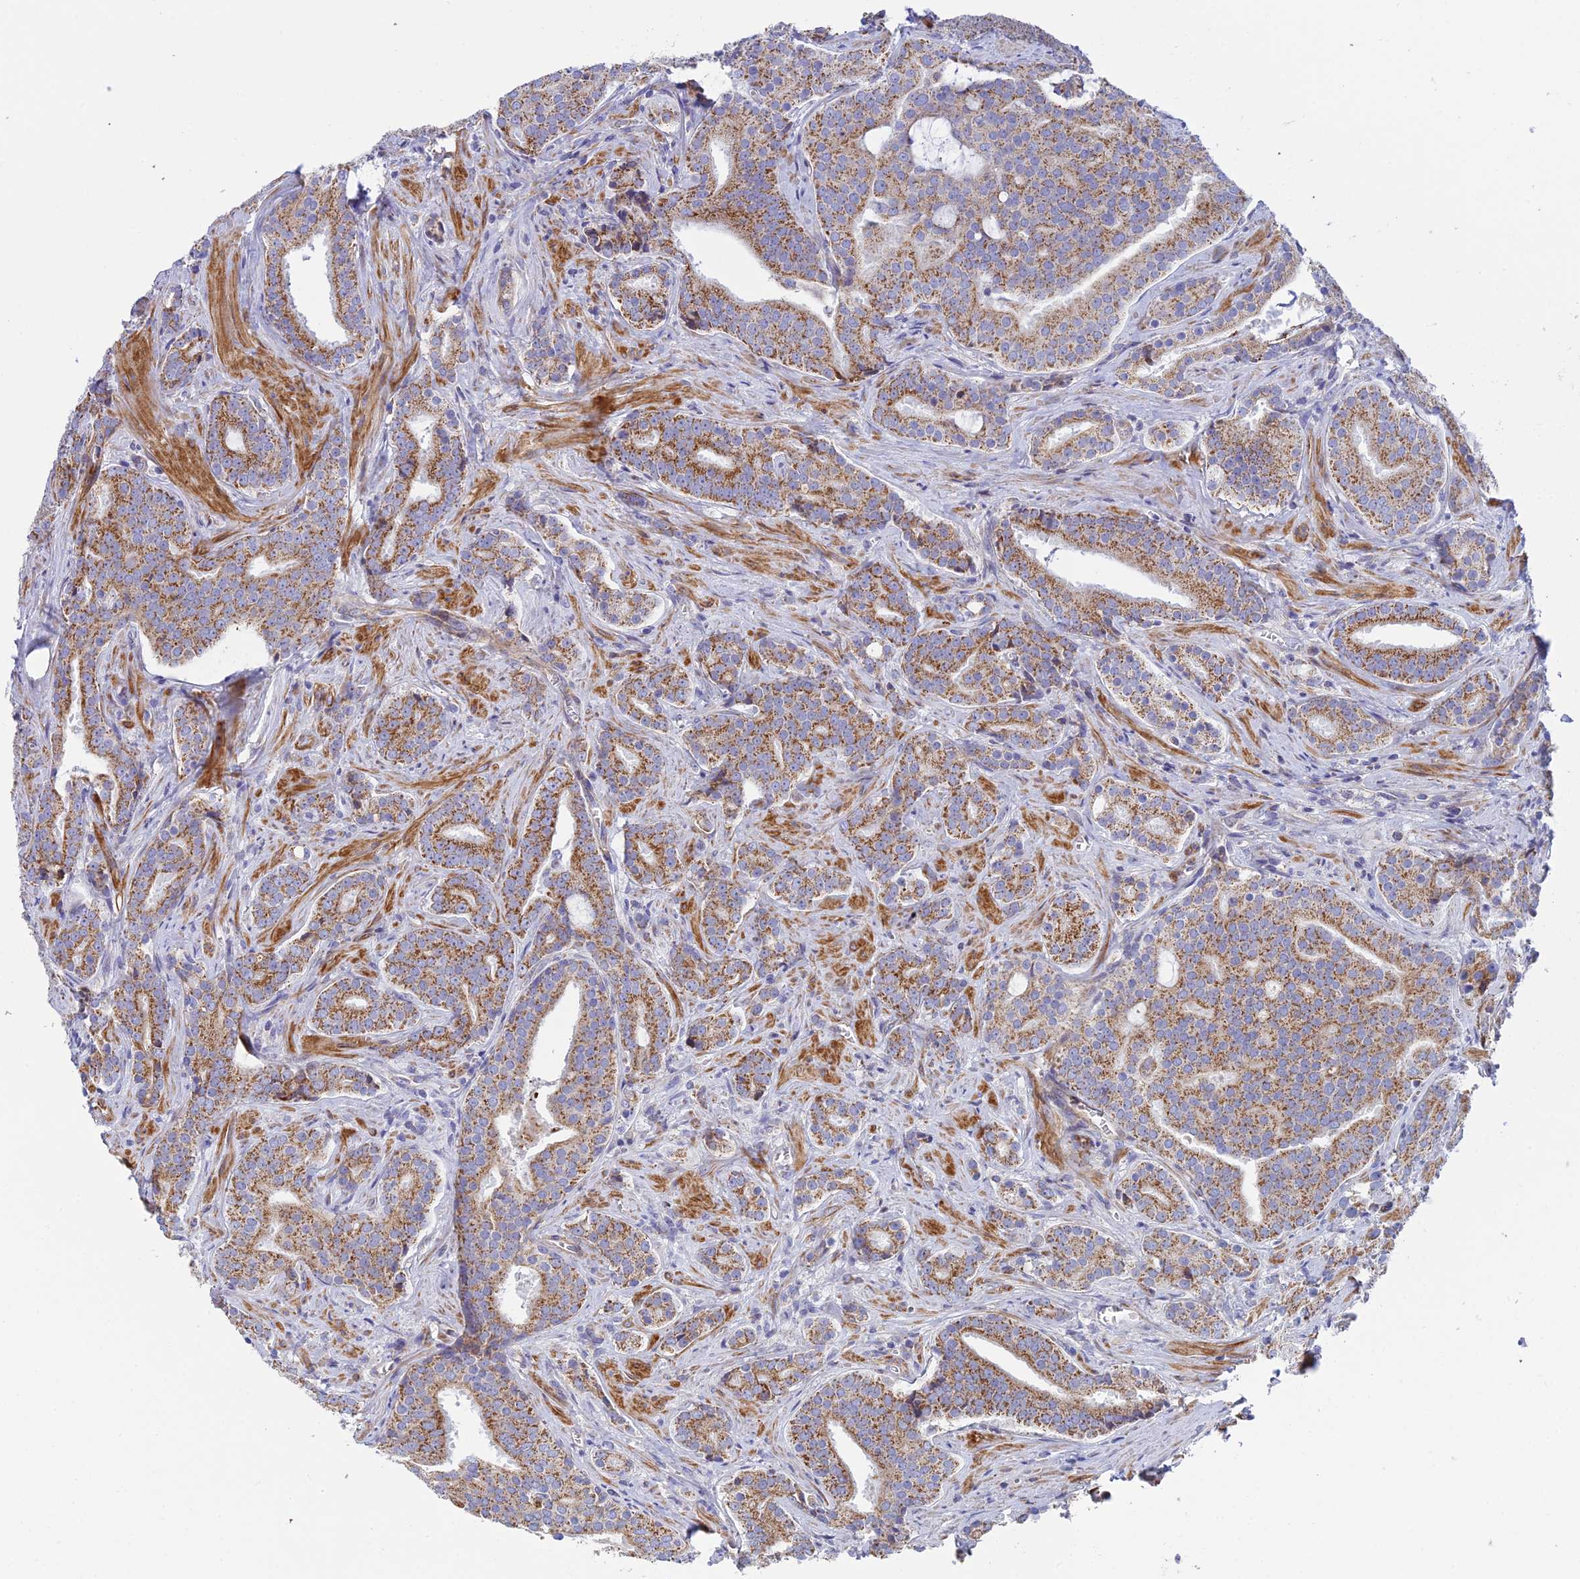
{"staining": {"intensity": "moderate", "quantity": ">75%", "location": "cytoplasmic/membranous"}, "tissue": "prostate cancer", "cell_type": "Tumor cells", "image_type": "cancer", "snomed": [{"axis": "morphology", "description": "Adenocarcinoma, High grade"}, {"axis": "topography", "description": "Prostate"}], "caption": "Tumor cells exhibit medium levels of moderate cytoplasmic/membranous positivity in approximately >75% of cells in human prostate cancer (adenocarcinoma (high-grade)).", "gene": "CSPG4", "patient": {"sex": "male", "age": 55}}